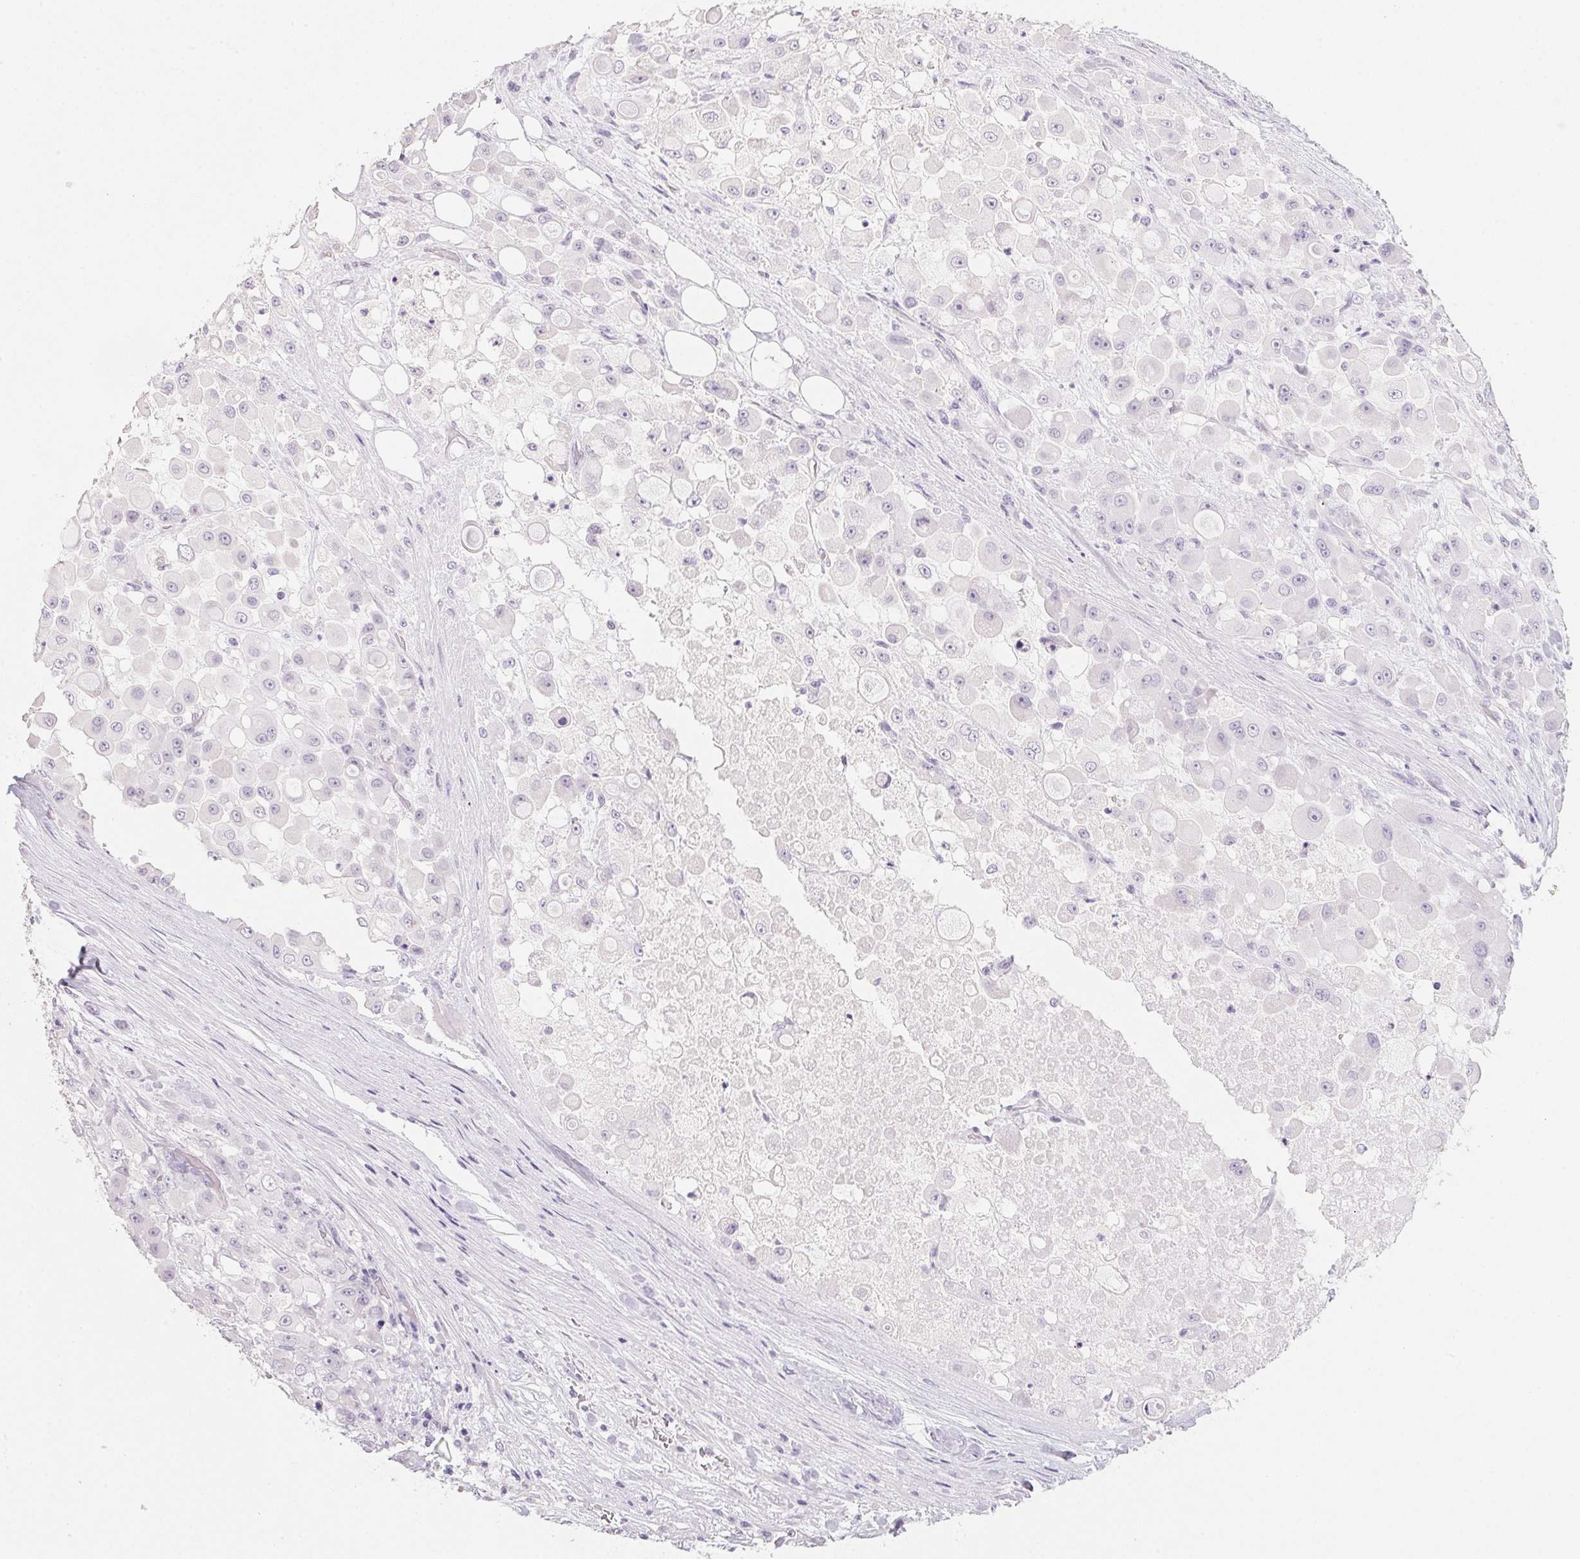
{"staining": {"intensity": "negative", "quantity": "none", "location": "none"}, "tissue": "stomach cancer", "cell_type": "Tumor cells", "image_type": "cancer", "snomed": [{"axis": "morphology", "description": "Adenocarcinoma, NOS"}, {"axis": "topography", "description": "Stomach"}], "caption": "IHC of stomach adenocarcinoma reveals no staining in tumor cells.", "gene": "ACP3", "patient": {"sex": "female", "age": 76}}